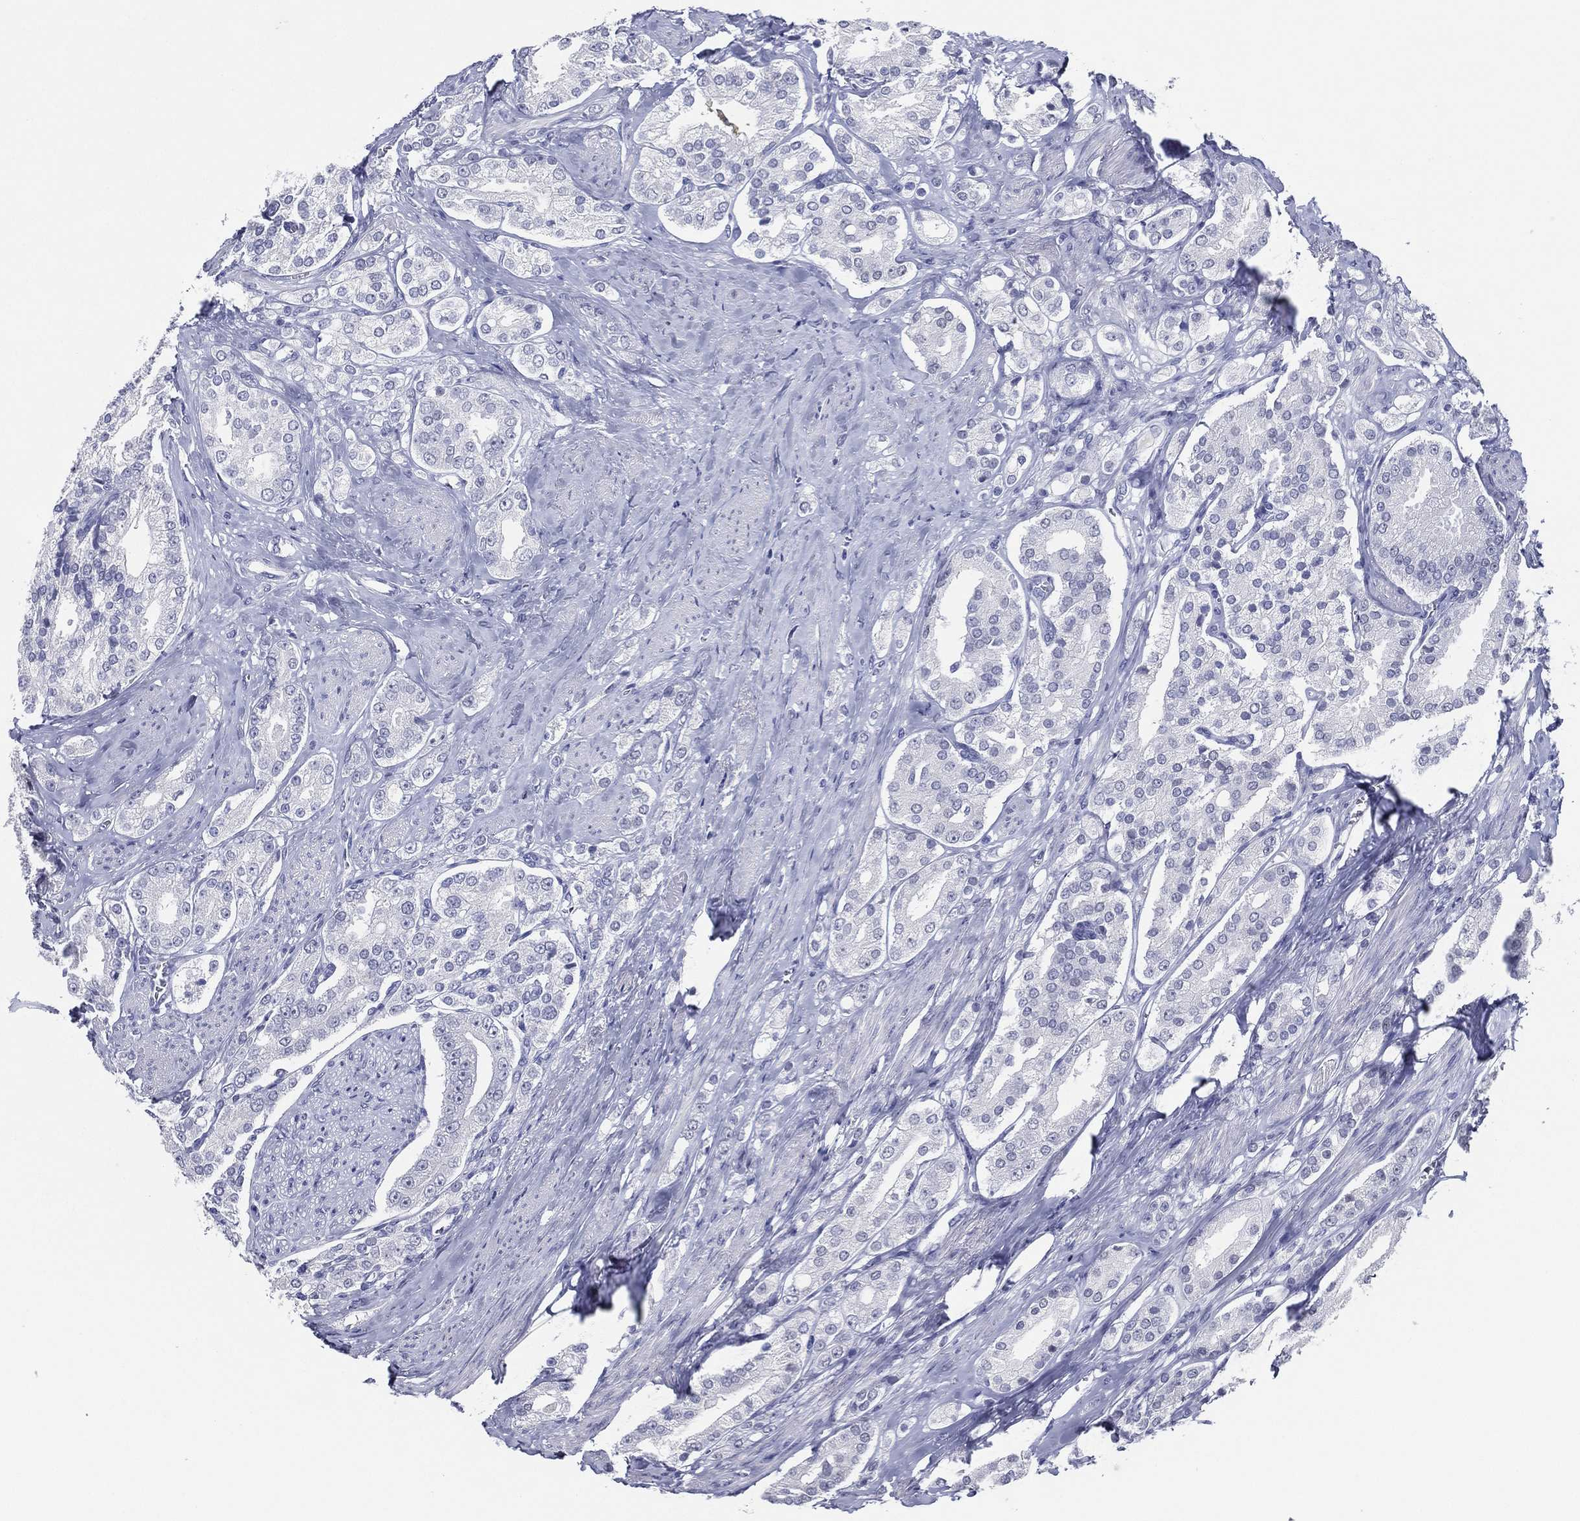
{"staining": {"intensity": "negative", "quantity": "none", "location": "none"}, "tissue": "prostate cancer", "cell_type": "Tumor cells", "image_type": "cancer", "snomed": [{"axis": "morphology", "description": "Adenocarcinoma, NOS"}, {"axis": "topography", "description": "Prostate and seminal vesicle, NOS"}, {"axis": "topography", "description": "Prostate"}], "caption": "Human prostate adenocarcinoma stained for a protein using IHC demonstrates no positivity in tumor cells.", "gene": "TFAP2A", "patient": {"sex": "male", "age": 67}}